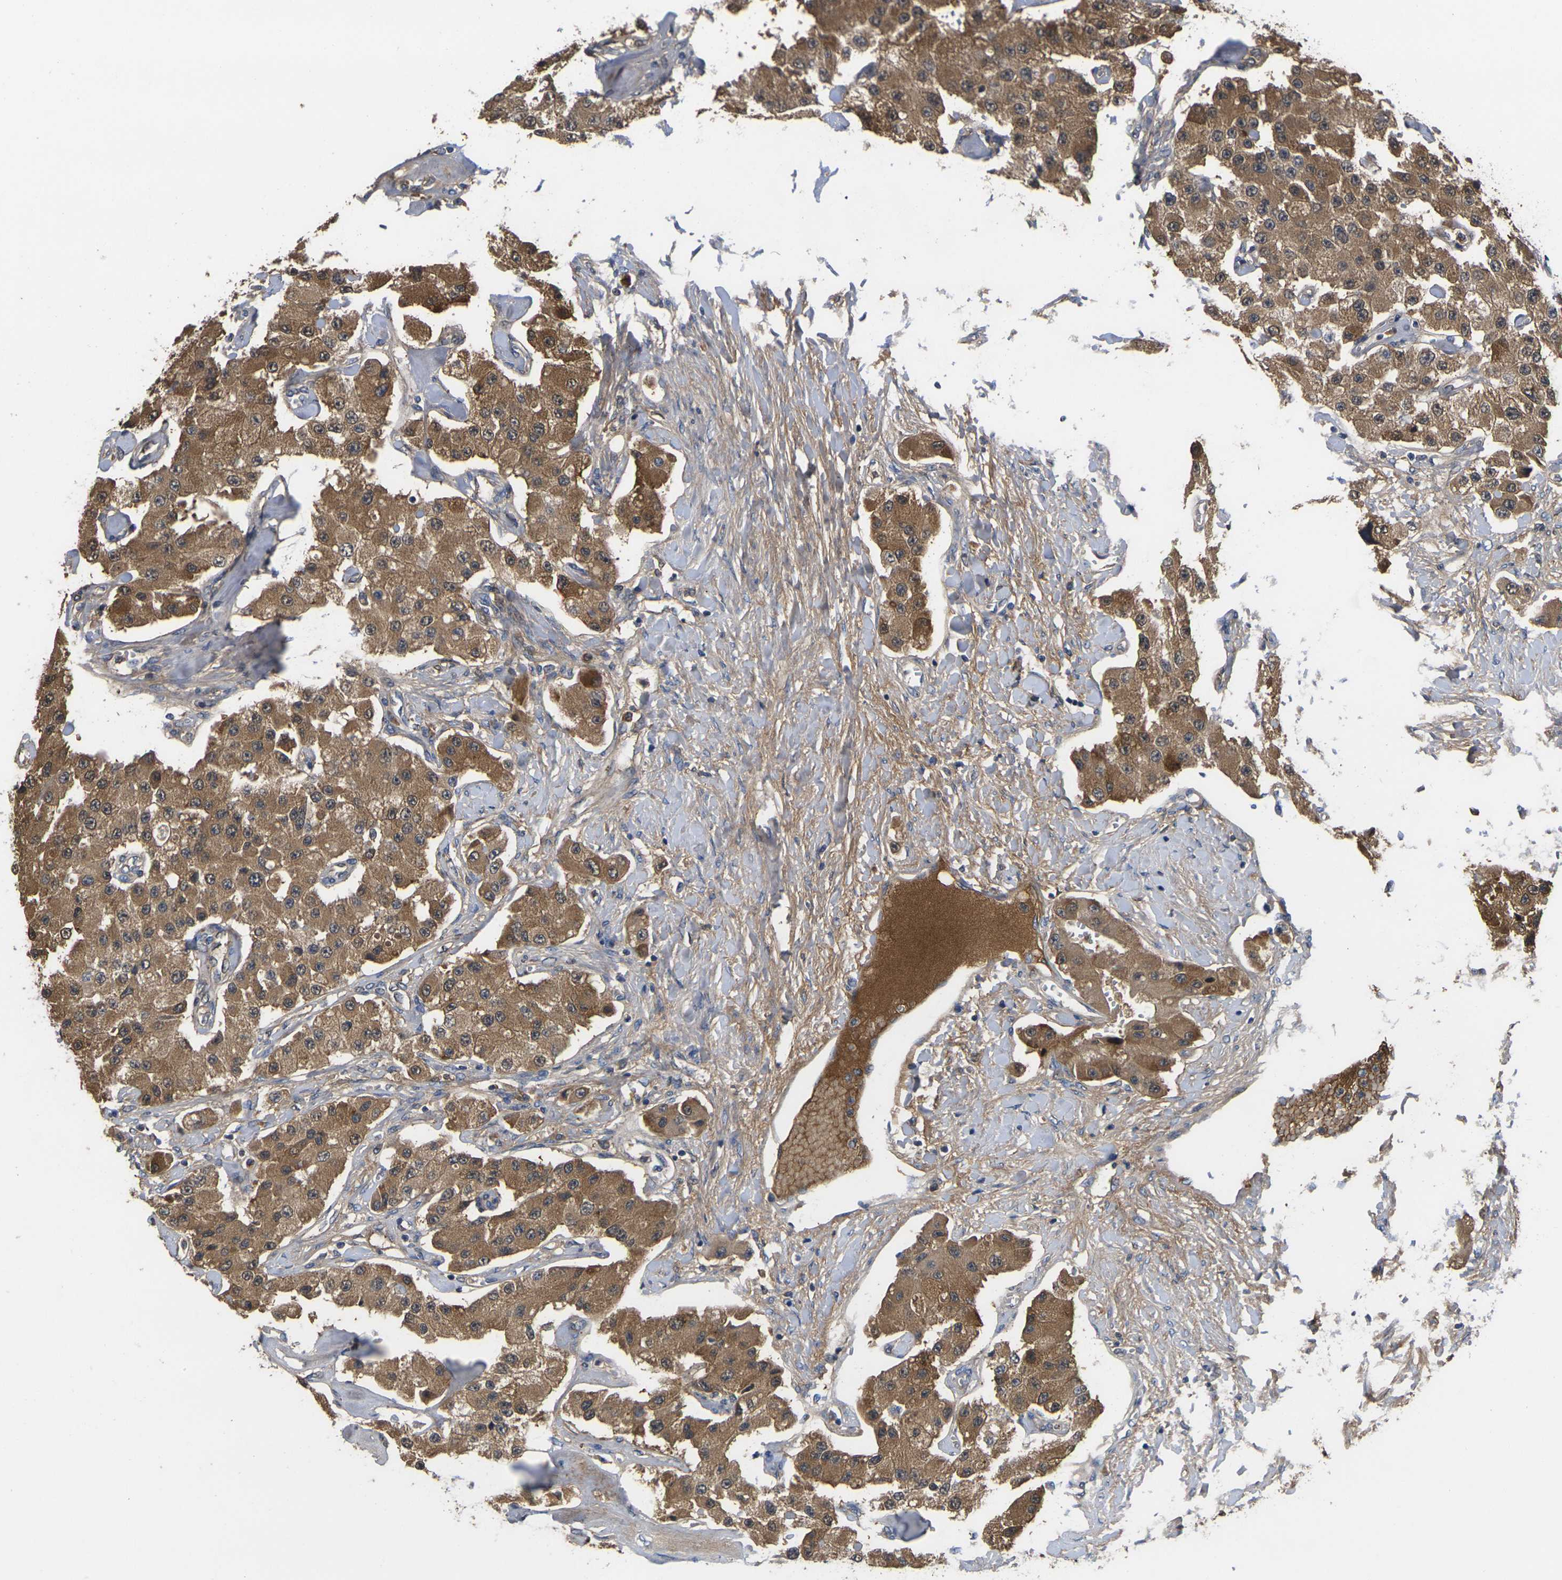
{"staining": {"intensity": "moderate", "quantity": ">75%", "location": "cytoplasmic/membranous"}, "tissue": "carcinoid", "cell_type": "Tumor cells", "image_type": "cancer", "snomed": [{"axis": "morphology", "description": "Carcinoid, malignant, NOS"}, {"axis": "topography", "description": "Pancreas"}], "caption": "Carcinoid stained for a protein (brown) displays moderate cytoplasmic/membranous positive positivity in approximately >75% of tumor cells.", "gene": "GREM2", "patient": {"sex": "male", "age": 41}}